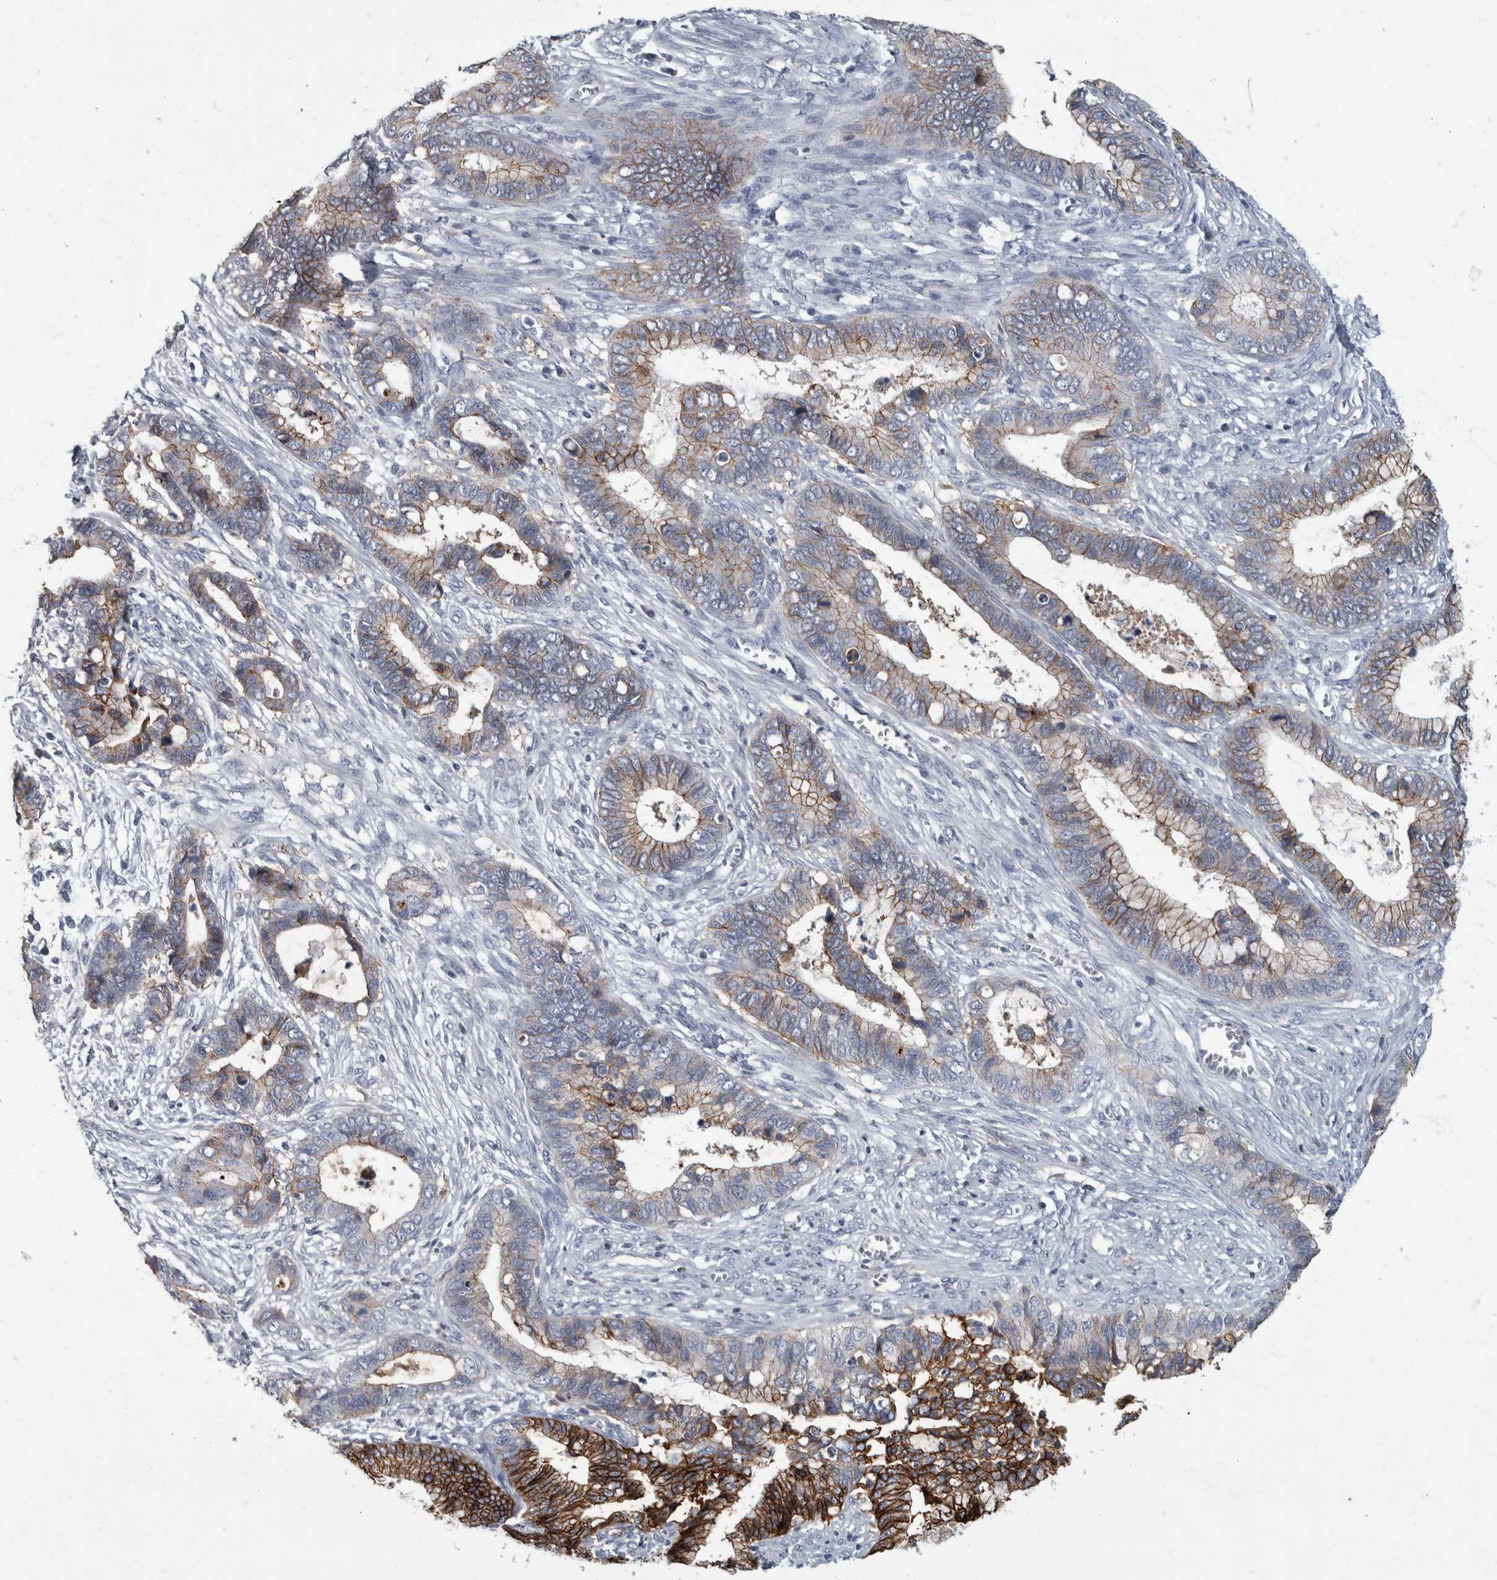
{"staining": {"intensity": "moderate", "quantity": ">75%", "location": "cytoplasmic/membranous"}, "tissue": "cervical cancer", "cell_type": "Tumor cells", "image_type": "cancer", "snomed": [{"axis": "morphology", "description": "Adenocarcinoma, NOS"}, {"axis": "topography", "description": "Cervix"}], "caption": "This photomicrograph reveals cervical cancer stained with immunohistochemistry (IHC) to label a protein in brown. The cytoplasmic/membranous of tumor cells show moderate positivity for the protein. Nuclei are counter-stained blue.", "gene": "DSG2", "patient": {"sex": "female", "age": 44}}